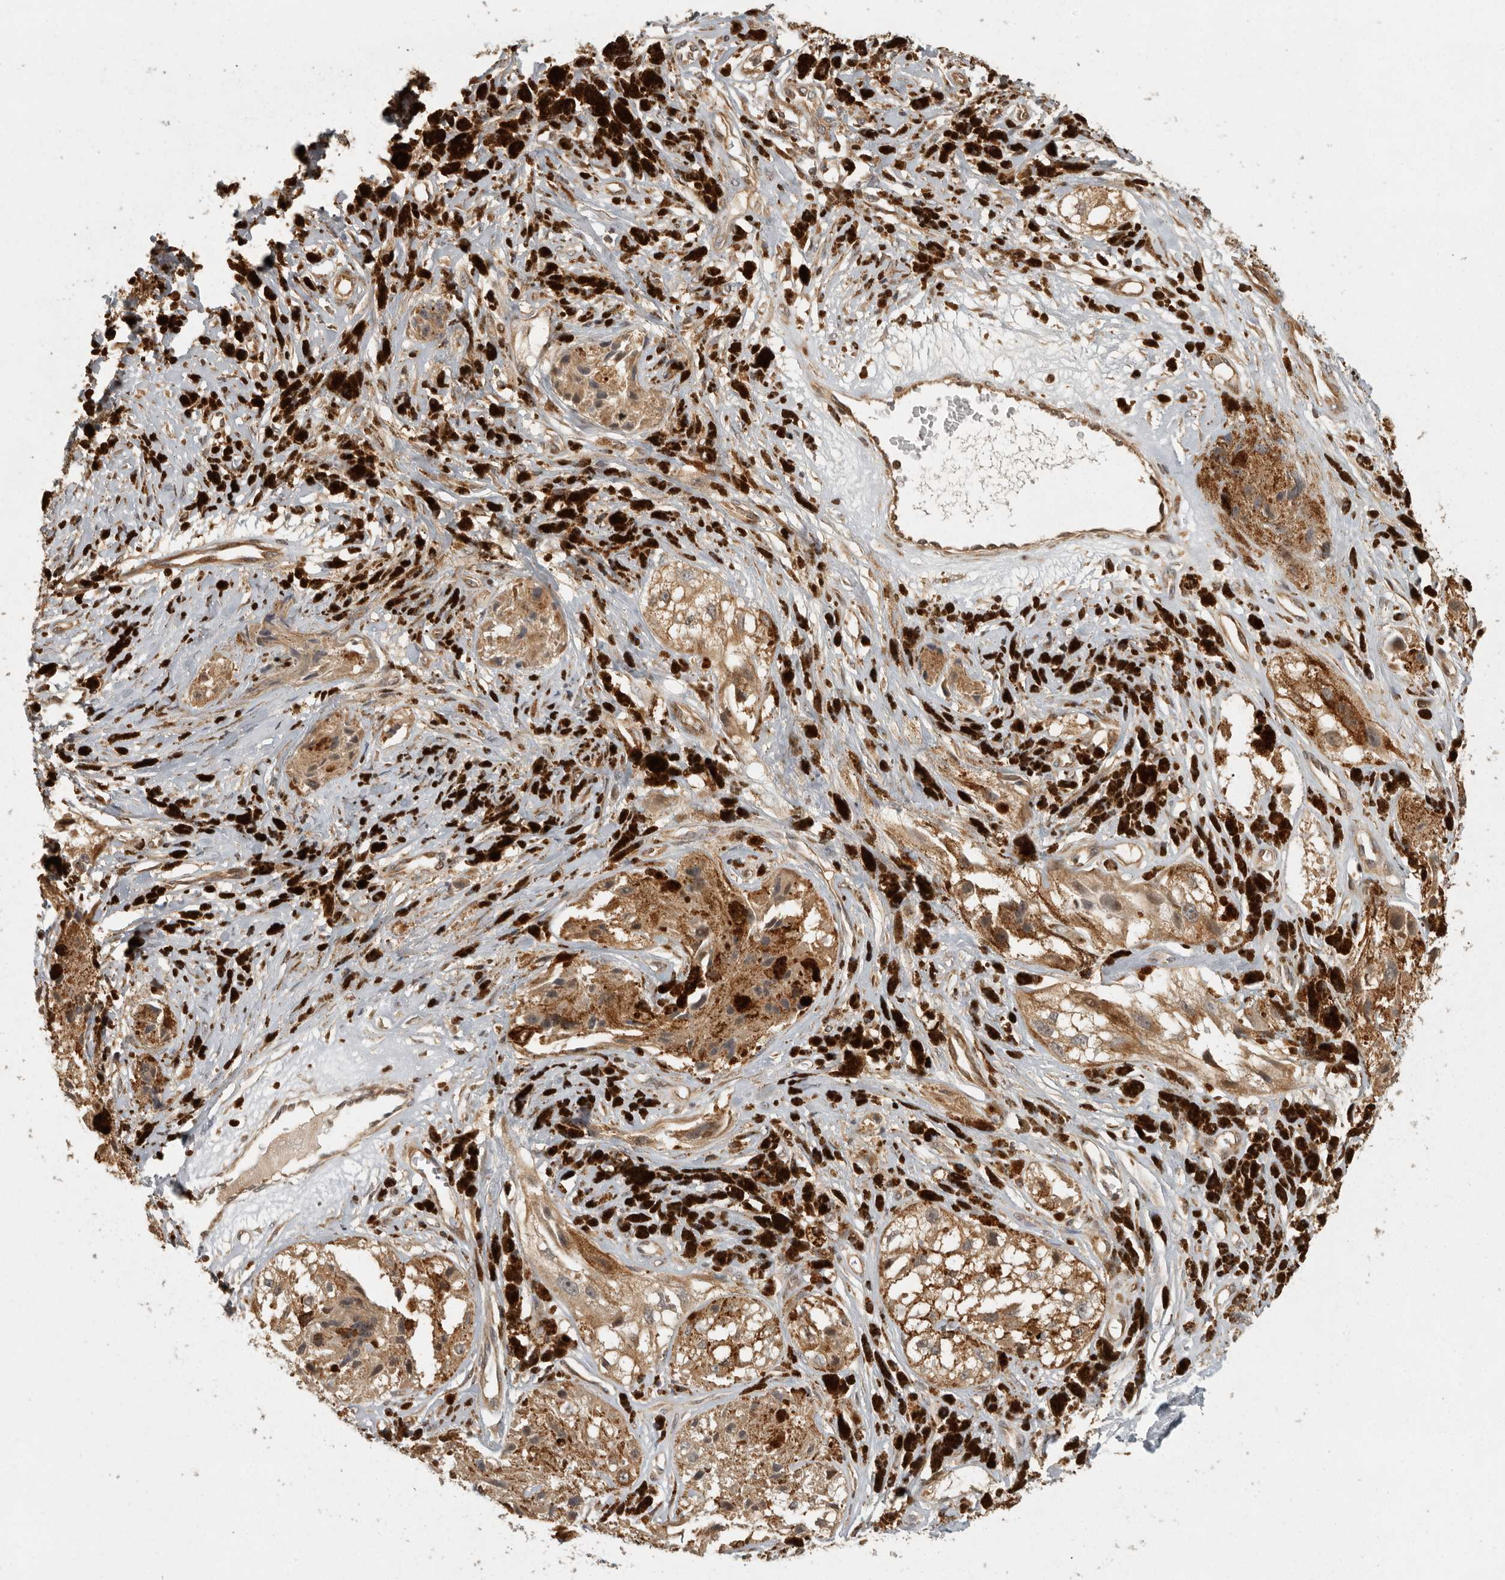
{"staining": {"intensity": "weak", "quantity": ">75%", "location": "cytoplasmic/membranous"}, "tissue": "melanoma", "cell_type": "Tumor cells", "image_type": "cancer", "snomed": [{"axis": "morphology", "description": "Malignant melanoma, NOS"}, {"axis": "topography", "description": "Skin"}], "caption": "Immunohistochemical staining of malignant melanoma shows weak cytoplasmic/membranous protein positivity in approximately >75% of tumor cells.", "gene": "SWT1", "patient": {"sex": "male", "age": 88}}